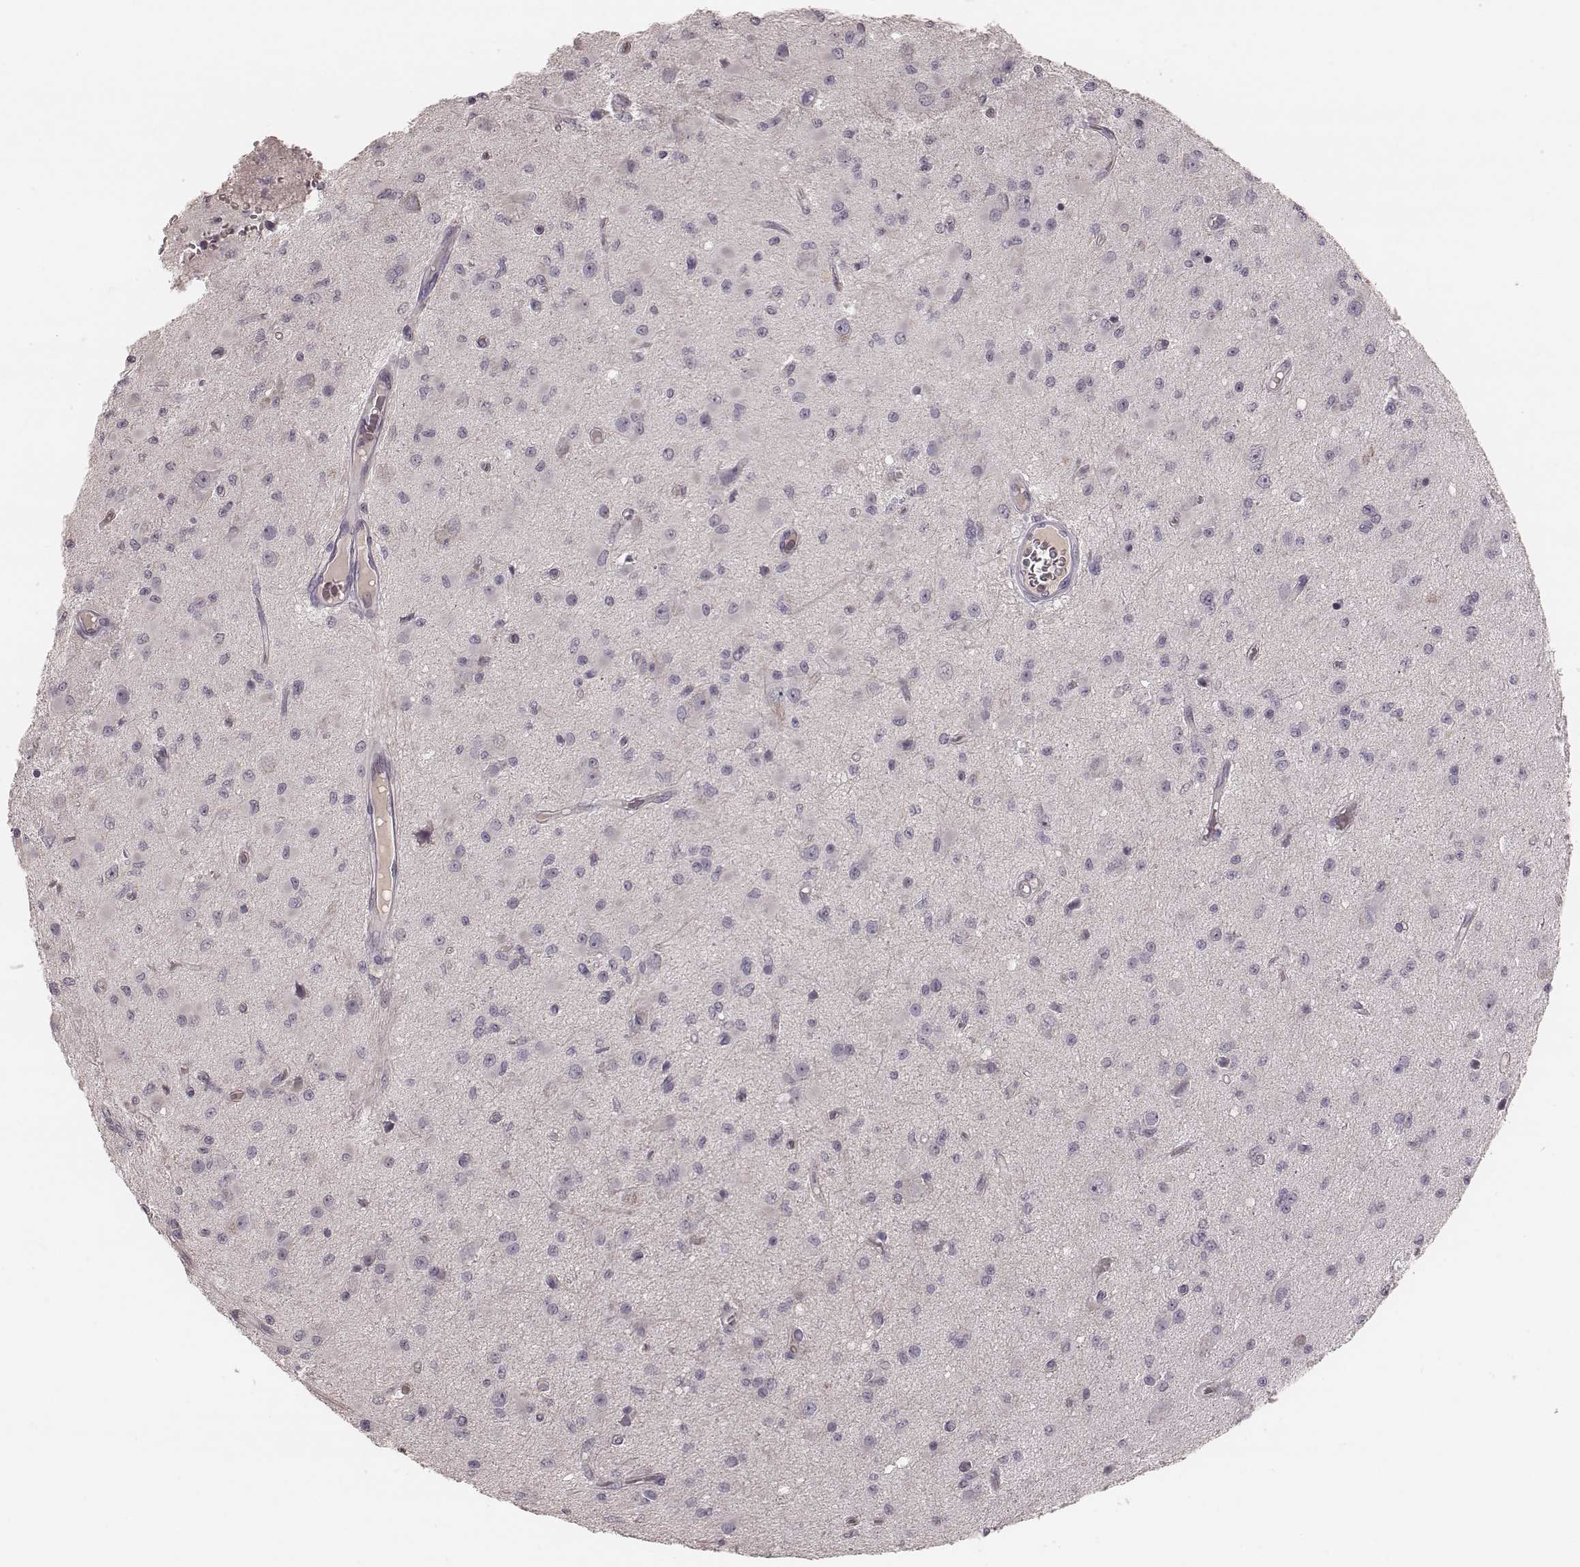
{"staining": {"intensity": "negative", "quantity": "none", "location": "none"}, "tissue": "glioma", "cell_type": "Tumor cells", "image_type": "cancer", "snomed": [{"axis": "morphology", "description": "Glioma, malignant, Low grade"}, {"axis": "topography", "description": "Brain"}], "caption": "This is an immunohistochemistry (IHC) histopathology image of human low-grade glioma (malignant). There is no expression in tumor cells.", "gene": "SMIM24", "patient": {"sex": "female", "age": 45}}